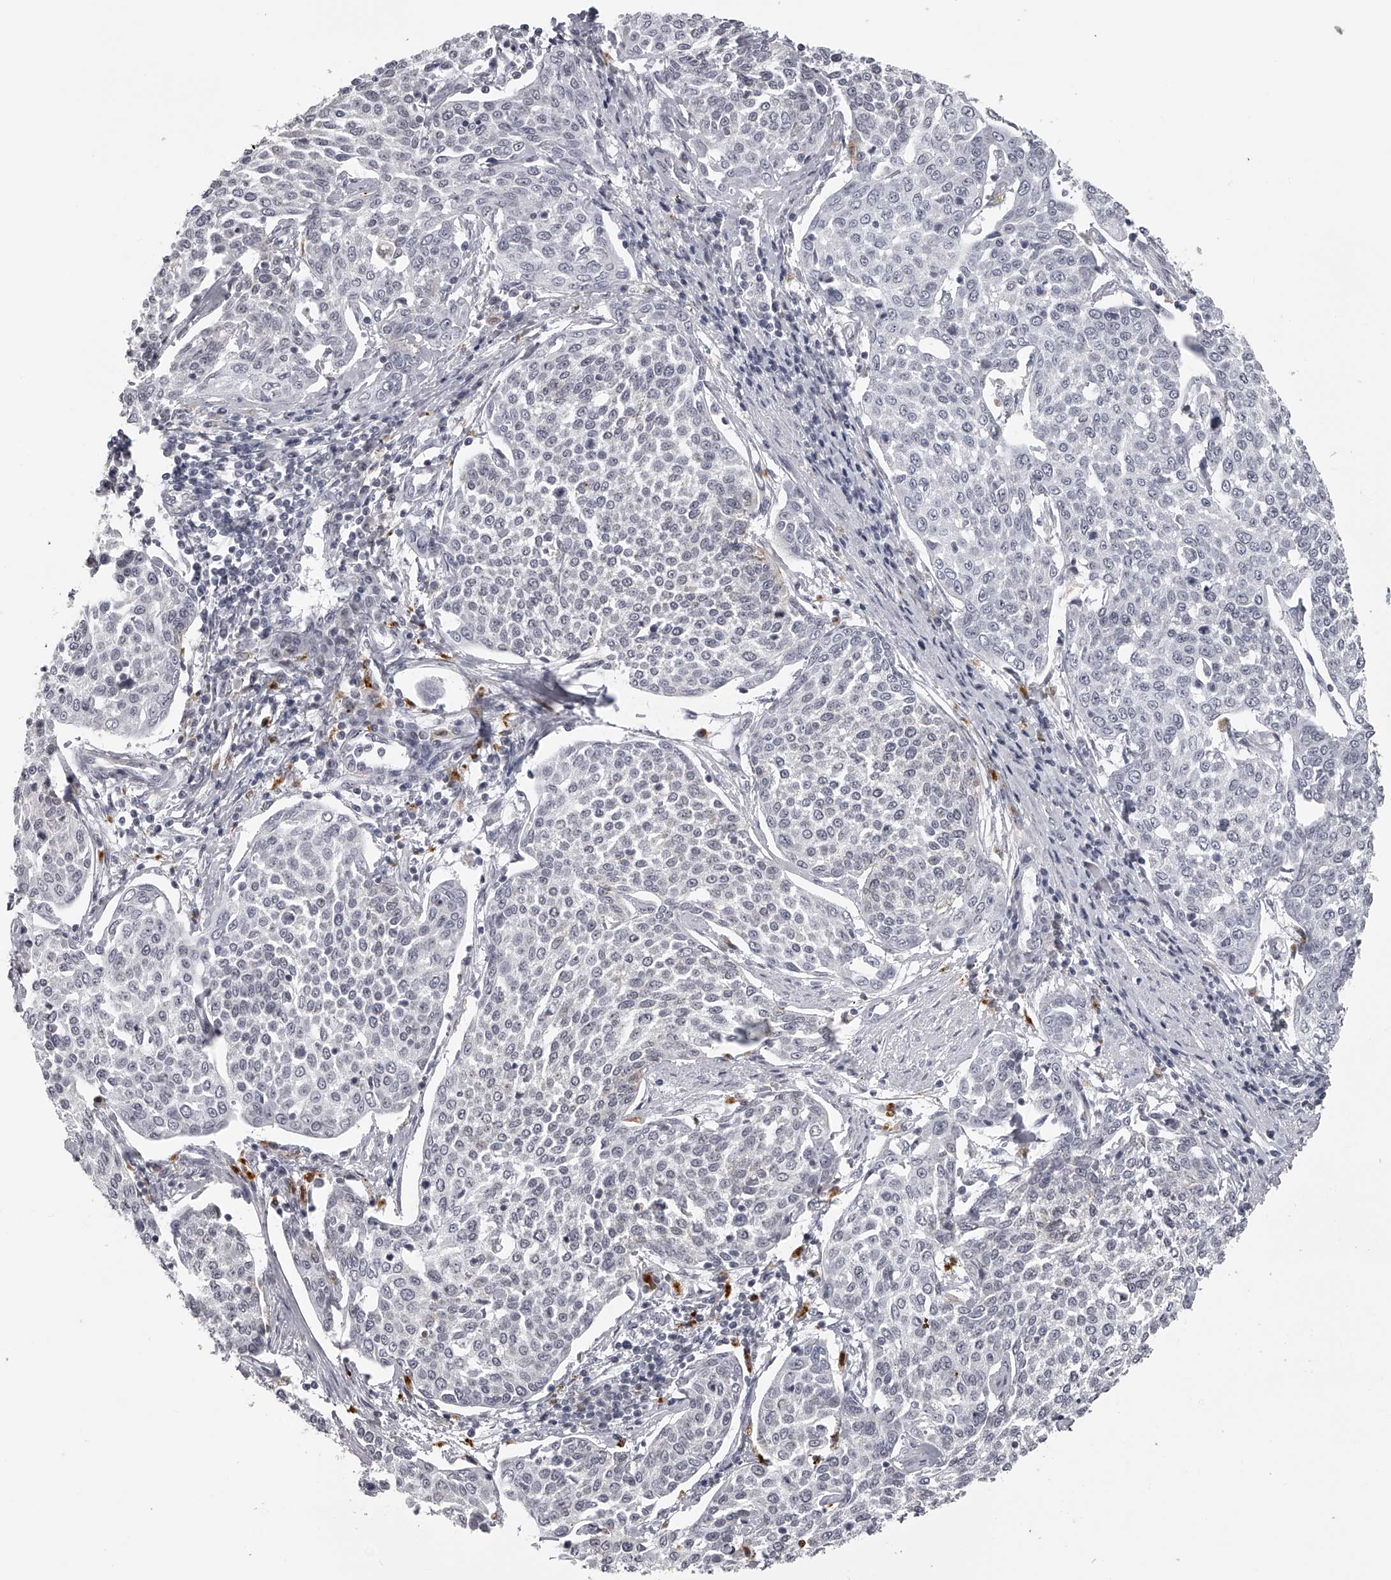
{"staining": {"intensity": "negative", "quantity": "none", "location": "none"}, "tissue": "cervical cancer", "cell_type": "Tumor cells", "image_type": "cancer", "snomed": [{"axis": "morphology", "description": "Squamous cell carcinoma, NOS"}, {"axis": "topography", "description": "Cervix"}], "caption": "Image shows no significant protein staining in tumor cells of cervical cancer (squamous cell carcinoma).", "gene": "RNF220", "patient": {"sex": "female", "age": 34}}